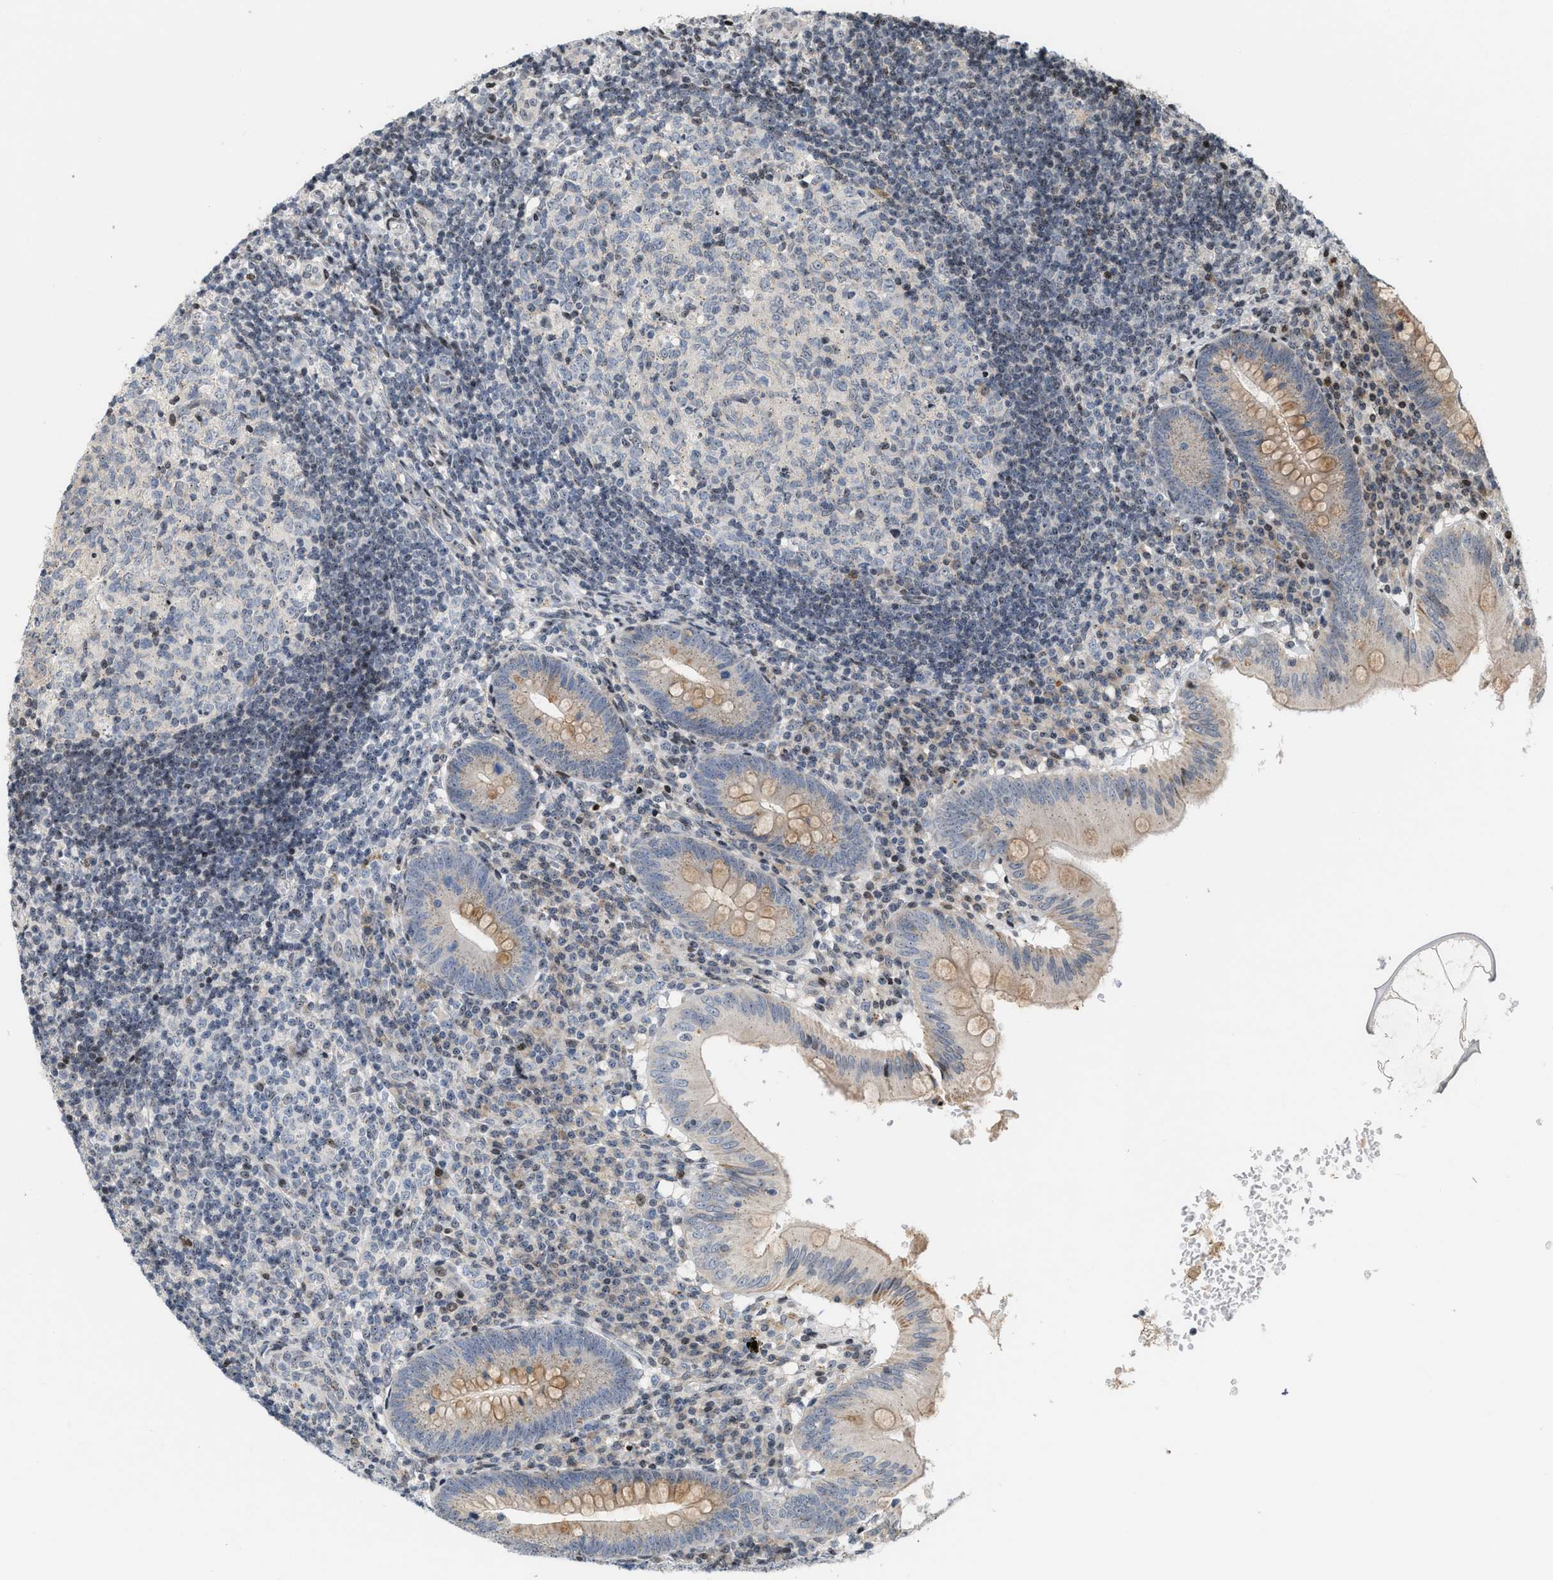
{"staining": {"intensity": "moderate", "quantity": ">75%", "location": "cytoplasmic/membranous"}, "tissue": "appendix", "cell_type": "Glandular cells", "image_type": "normal", "snomed": [{"axis": "morphology", "description": "Normal tissue, NOS"}, {"axis": "topography", "description": "Appendix"}], "caption": "This image reveals IHC staining of benign appendix, with medium moderate cytoplasmic/membranous staining in about >75% of glandular cells.", "gene": "PDZD2", "patient": {"sex": "male", "age": 8}}